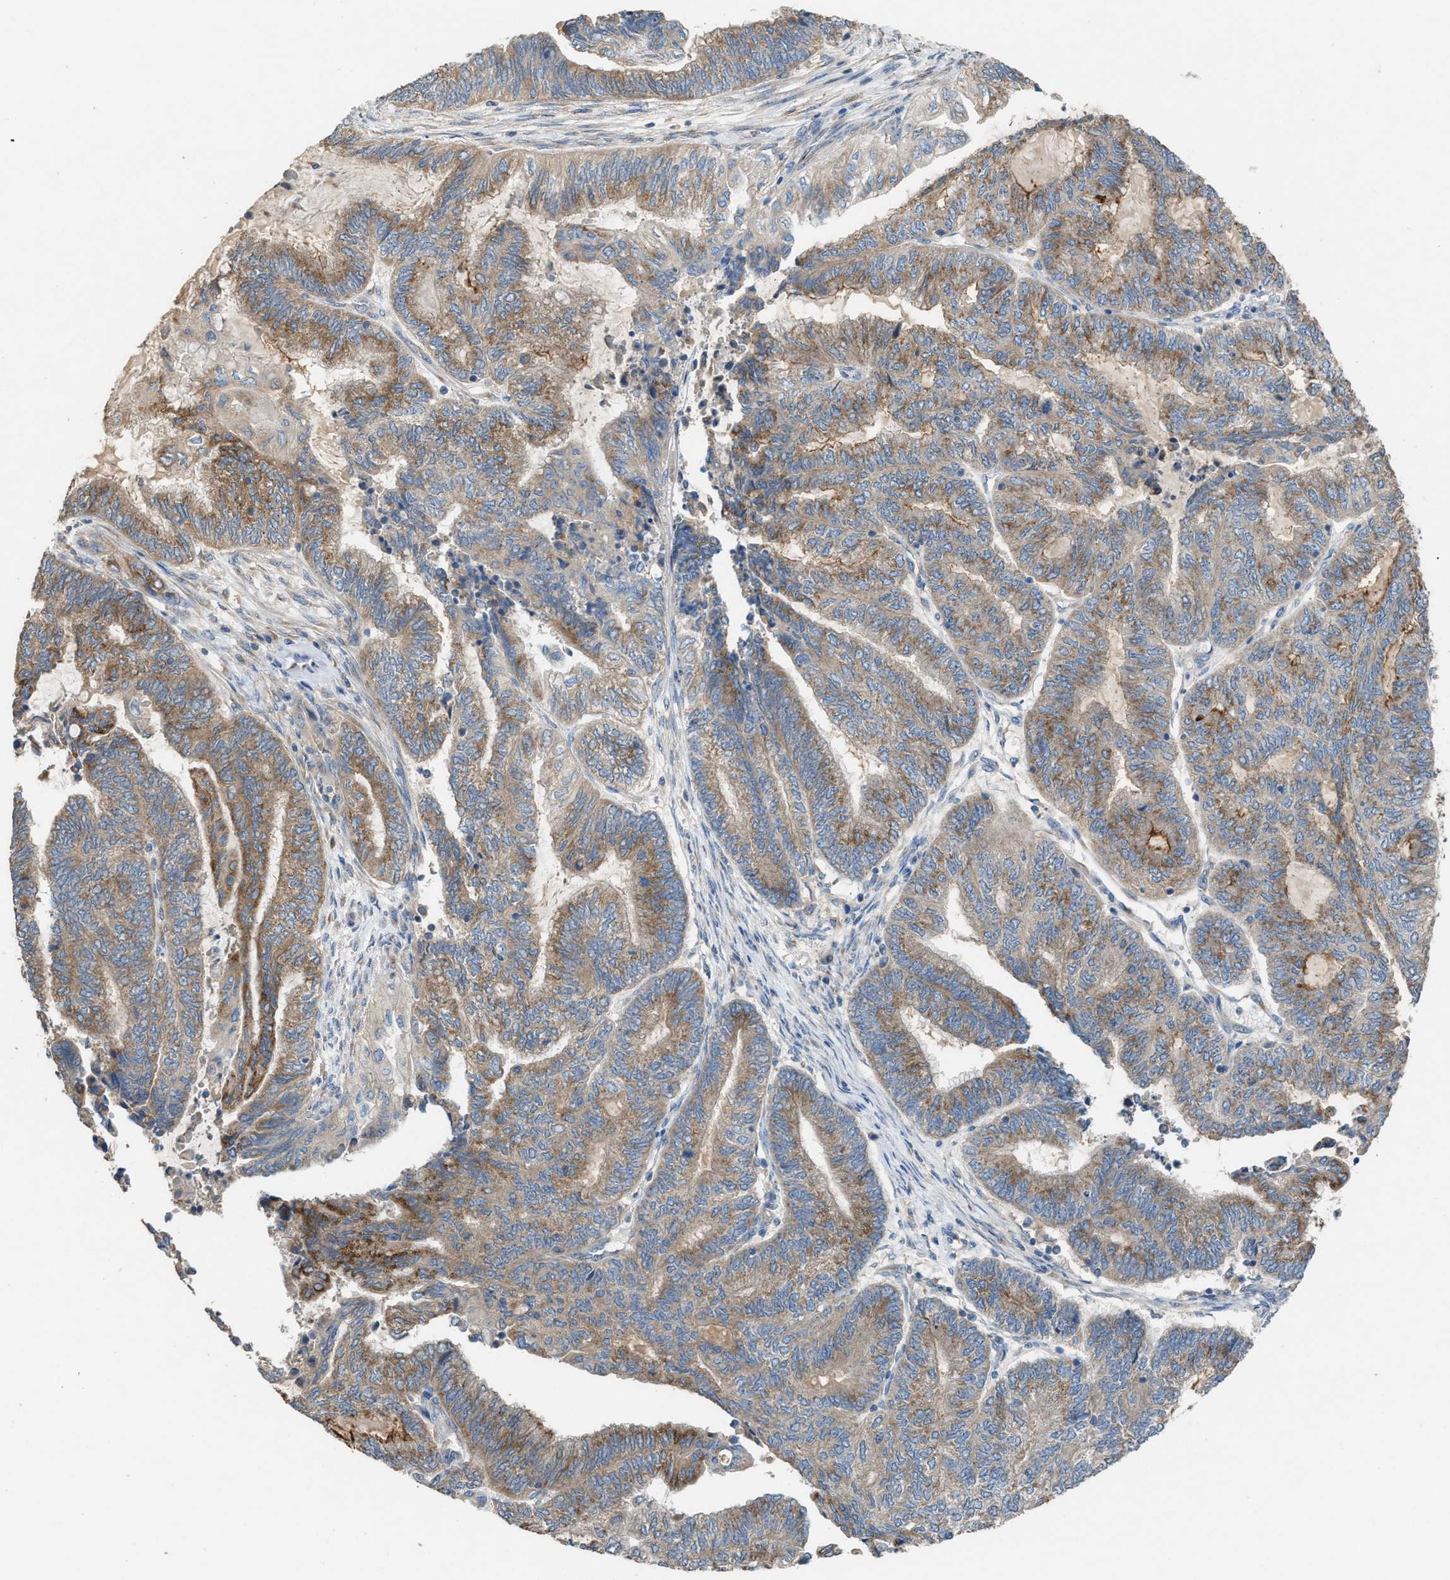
{"staining": {"intensity": "moderate", "quantity": ">75%", "location": "cytoplasmic/membranous"}, "tissue": "endometrial cancer", "cell_type": "Tumor cells", "image_type": "cancer", "snomed": [{"axis": "morphology", "description": "Adenocarcinoma, NOS"}, {"axis": "topography", "description": "Uterus"}, {"axis": "topography", "description": "Endometrium"}], "caption": "Protein expression analysis of human endometrial cancer (adenocarcinoma) reveals moderate cytoplasmic/membranous staining in about >75% of tumor cells.", "gene": "TPK1", "patient": {"sex": "female", "age": 70}}